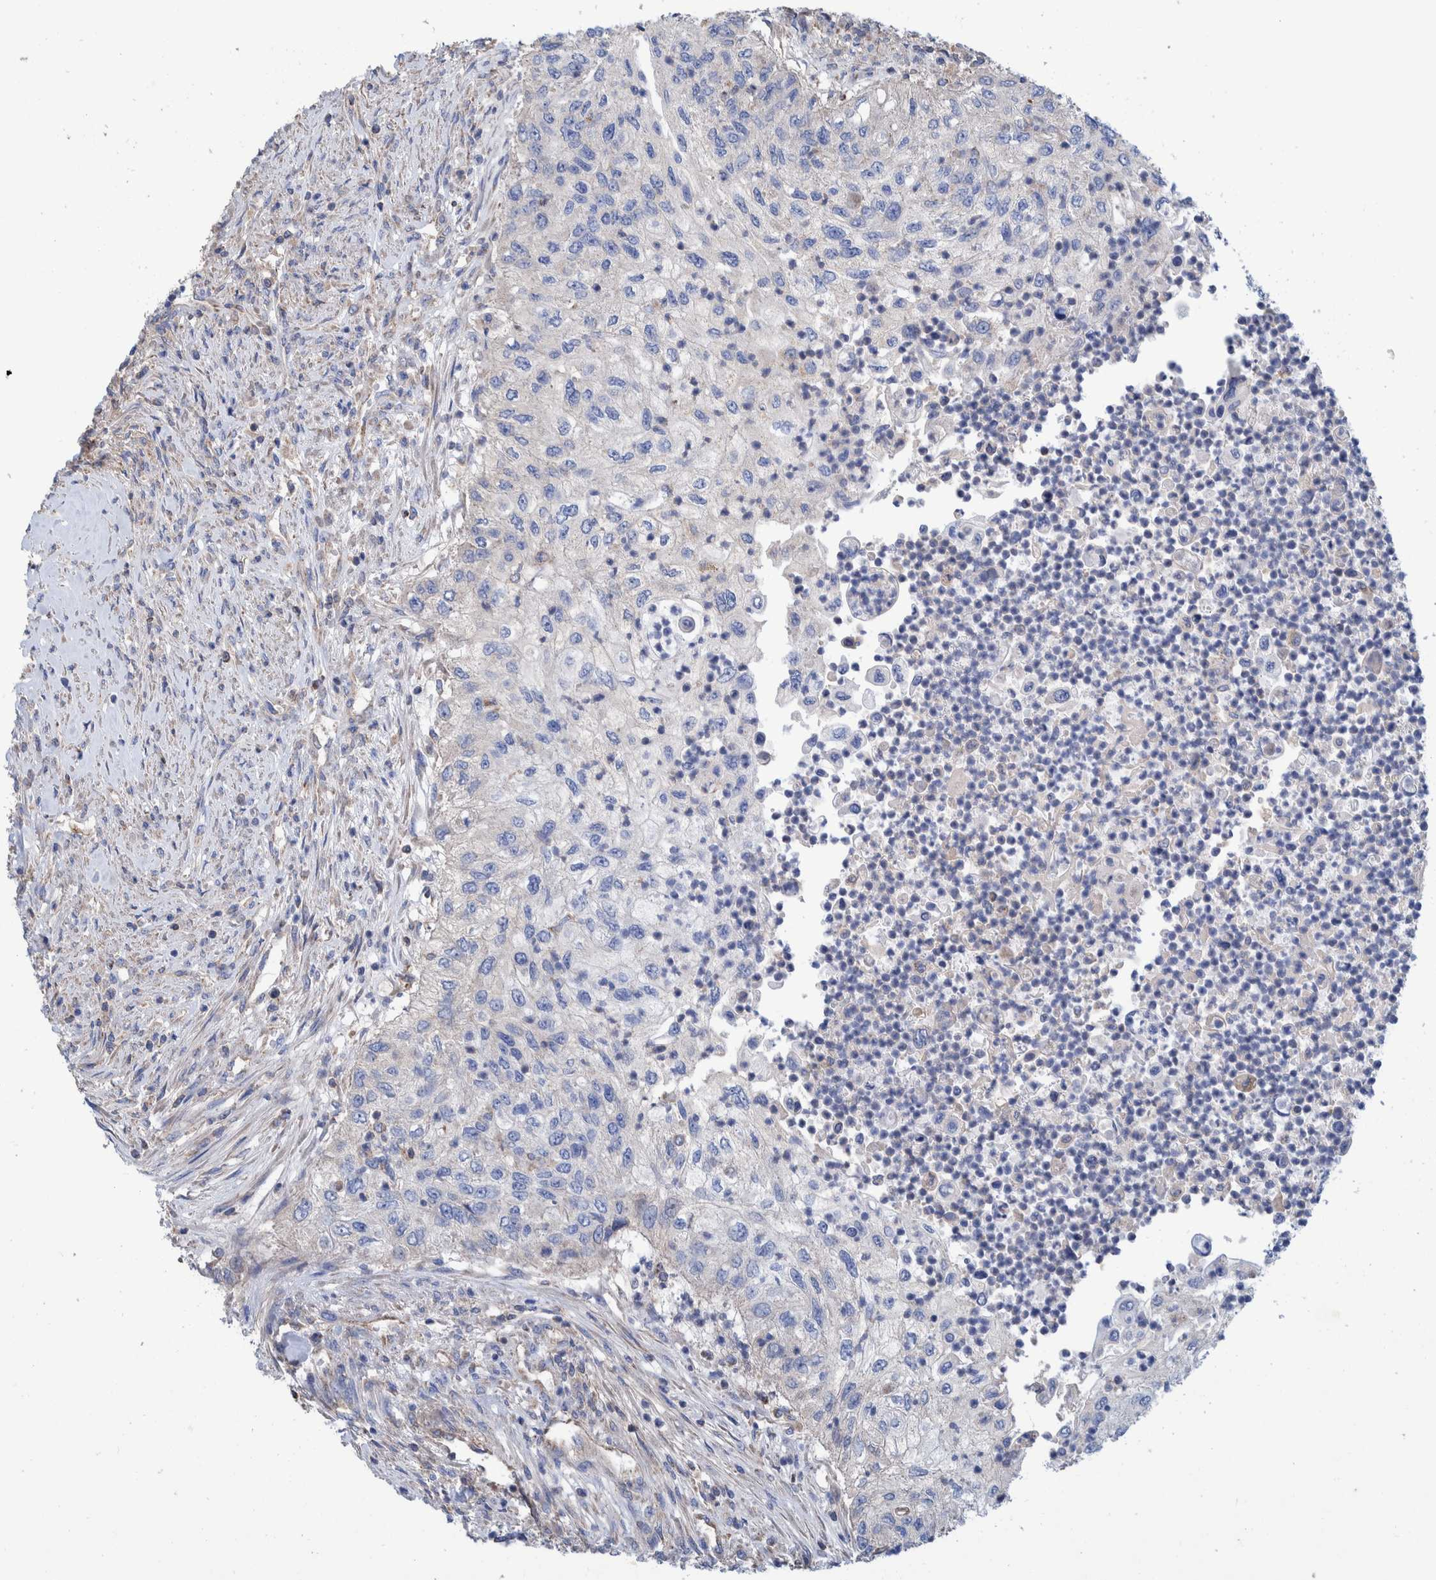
{"staining": {"intensity": "negative", "quantity": "none", "location": "none"}, "tissue": "urothelial cancer", "cell_type": "Tumor cells", "image_type": "cancer", "snomed": [{"axis": "morphology", "description": "Urothelial carcinoma, High grade"}, {"axis": "topography", "description": "Urinary bladder"}], "caption": "A high-resolution photomicrograph shows immunohistochemistry staining of urothelial cancer, which reveals no significant positivity in tumor cells.", "gene": "DECR1", "patient": {"sex": "female", "age": 60}}